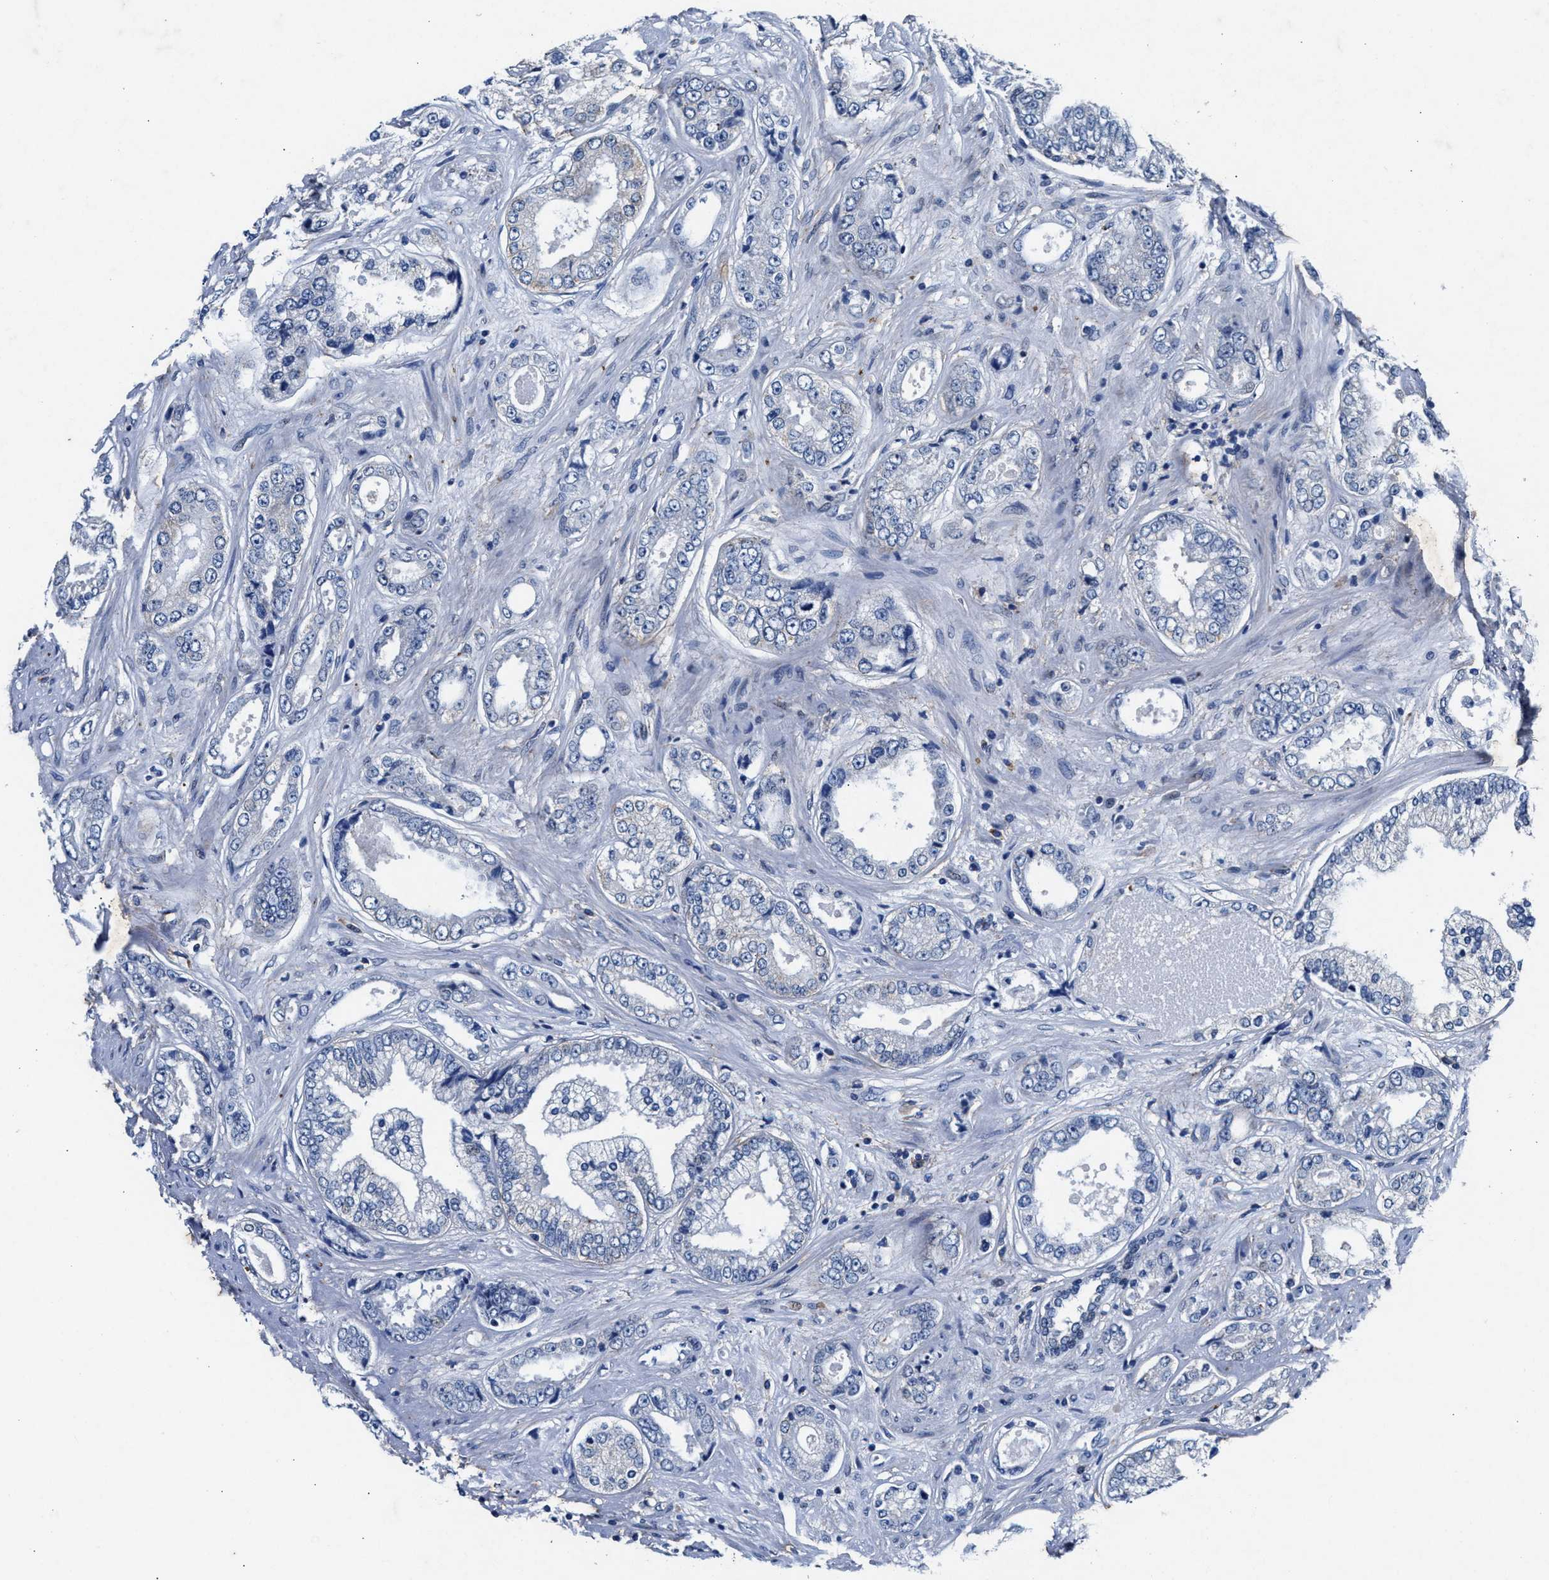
{"staining": {"intensity": "weak", "quantity": "<25%", "location": "cytoplasmic/membranous"}, "tissue": "prostate cancer", "cell_type": "Tumor cells", "image_type": "cancer", "snomed": [{"axis": "morphology", "description": "Adenocarcinoma, High grade"}, {"axis": "topography", "description": "Prostate"}], "caption": "Immunohistochemistry (IHC) micrograph of neoplastic tissue: prostate cancer stained with DAB (3,3'-diaminobenzidine) demonstrates no significant protein staining in tumor cells.", "gene": "SLC8A1", "patient": {"sex": "male", "age": 61}}